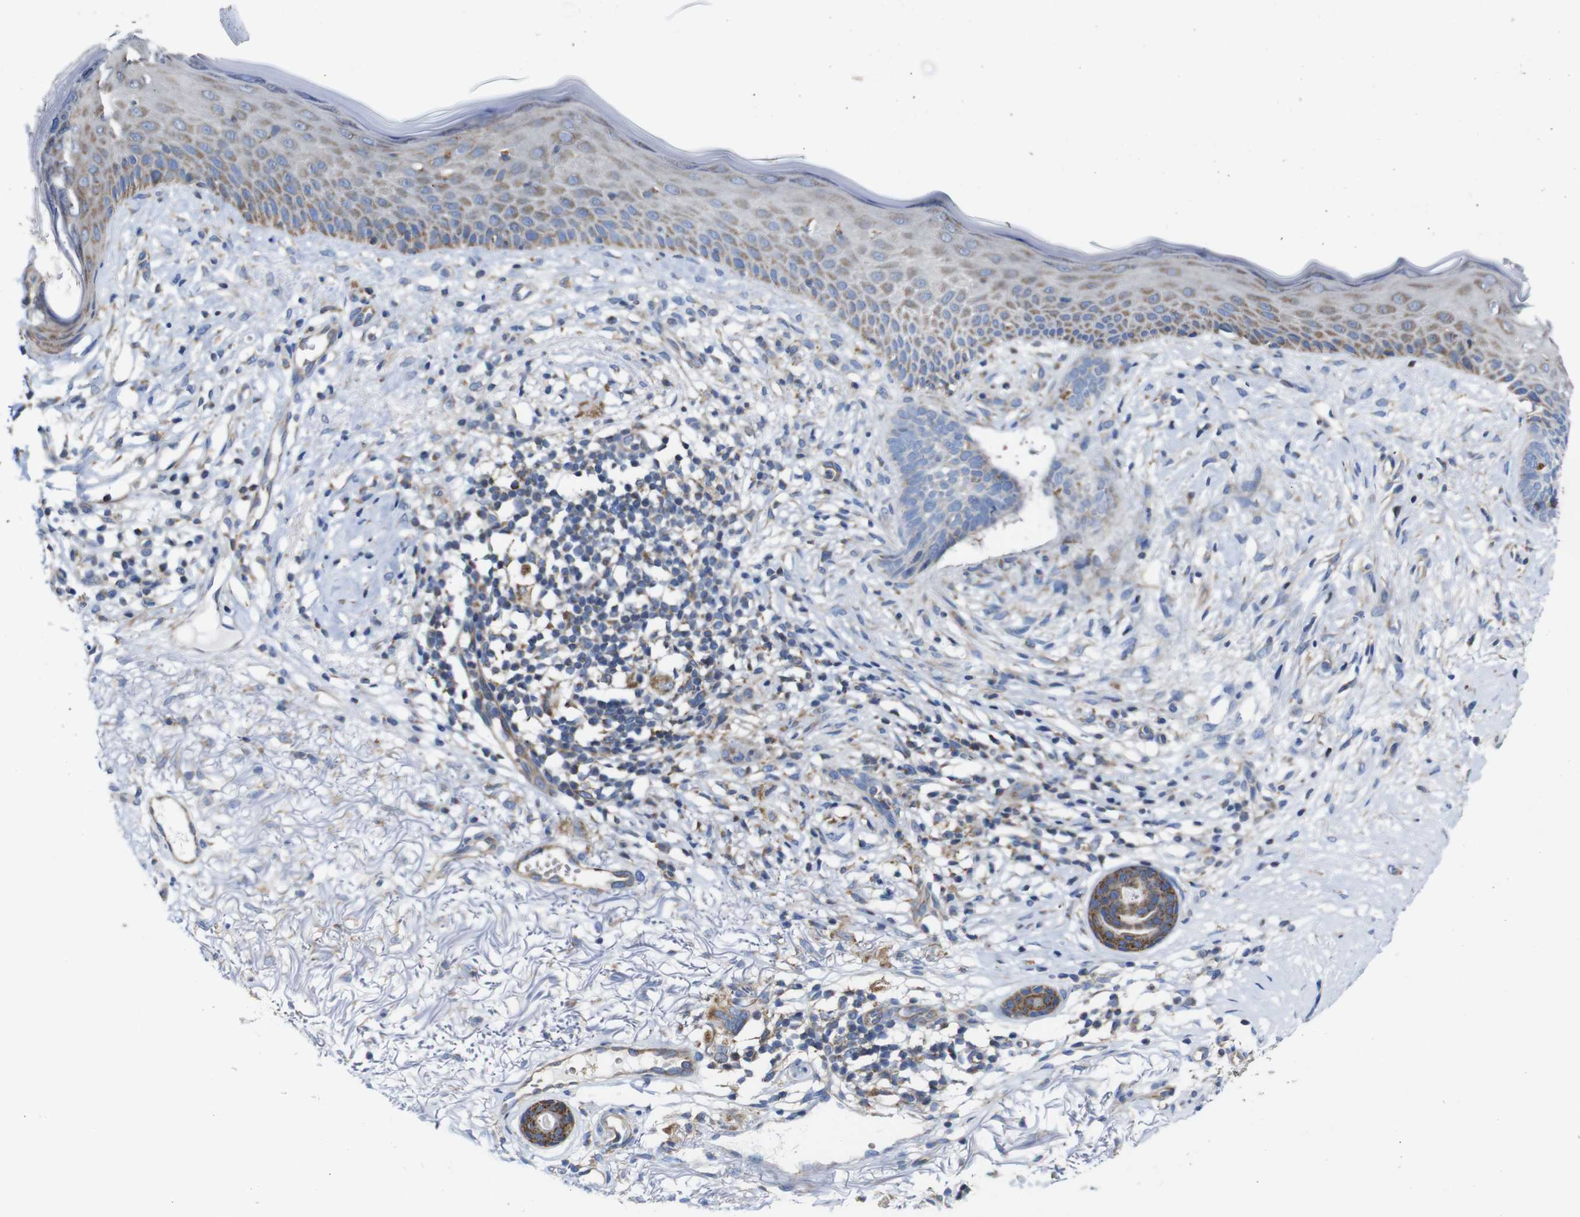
{"staining": {"intensity": "weak", "quantity": "<25%", "location": "cytoplasmic/membranous"}, "tissue": "skin cancer", "cell_type": "Tumor cells", "image_type": "cancer", "snomed": [{"axis": "morphology", "description": "Basal cell carcinoma"}, {"axis": "topography", "description": "Skin"}], "caption": "Tumor cells show no significant positivity in skin basal cell carcinoma. Brightfield microscopy of immunohistochemistry stained with DAB (3,3'-diaminobenzidine) (brown) and hematoxylin (blue), captured at high magnification.", "gene": "PDCD1LG2", "patient": {"sex": "female", "age": 70}}